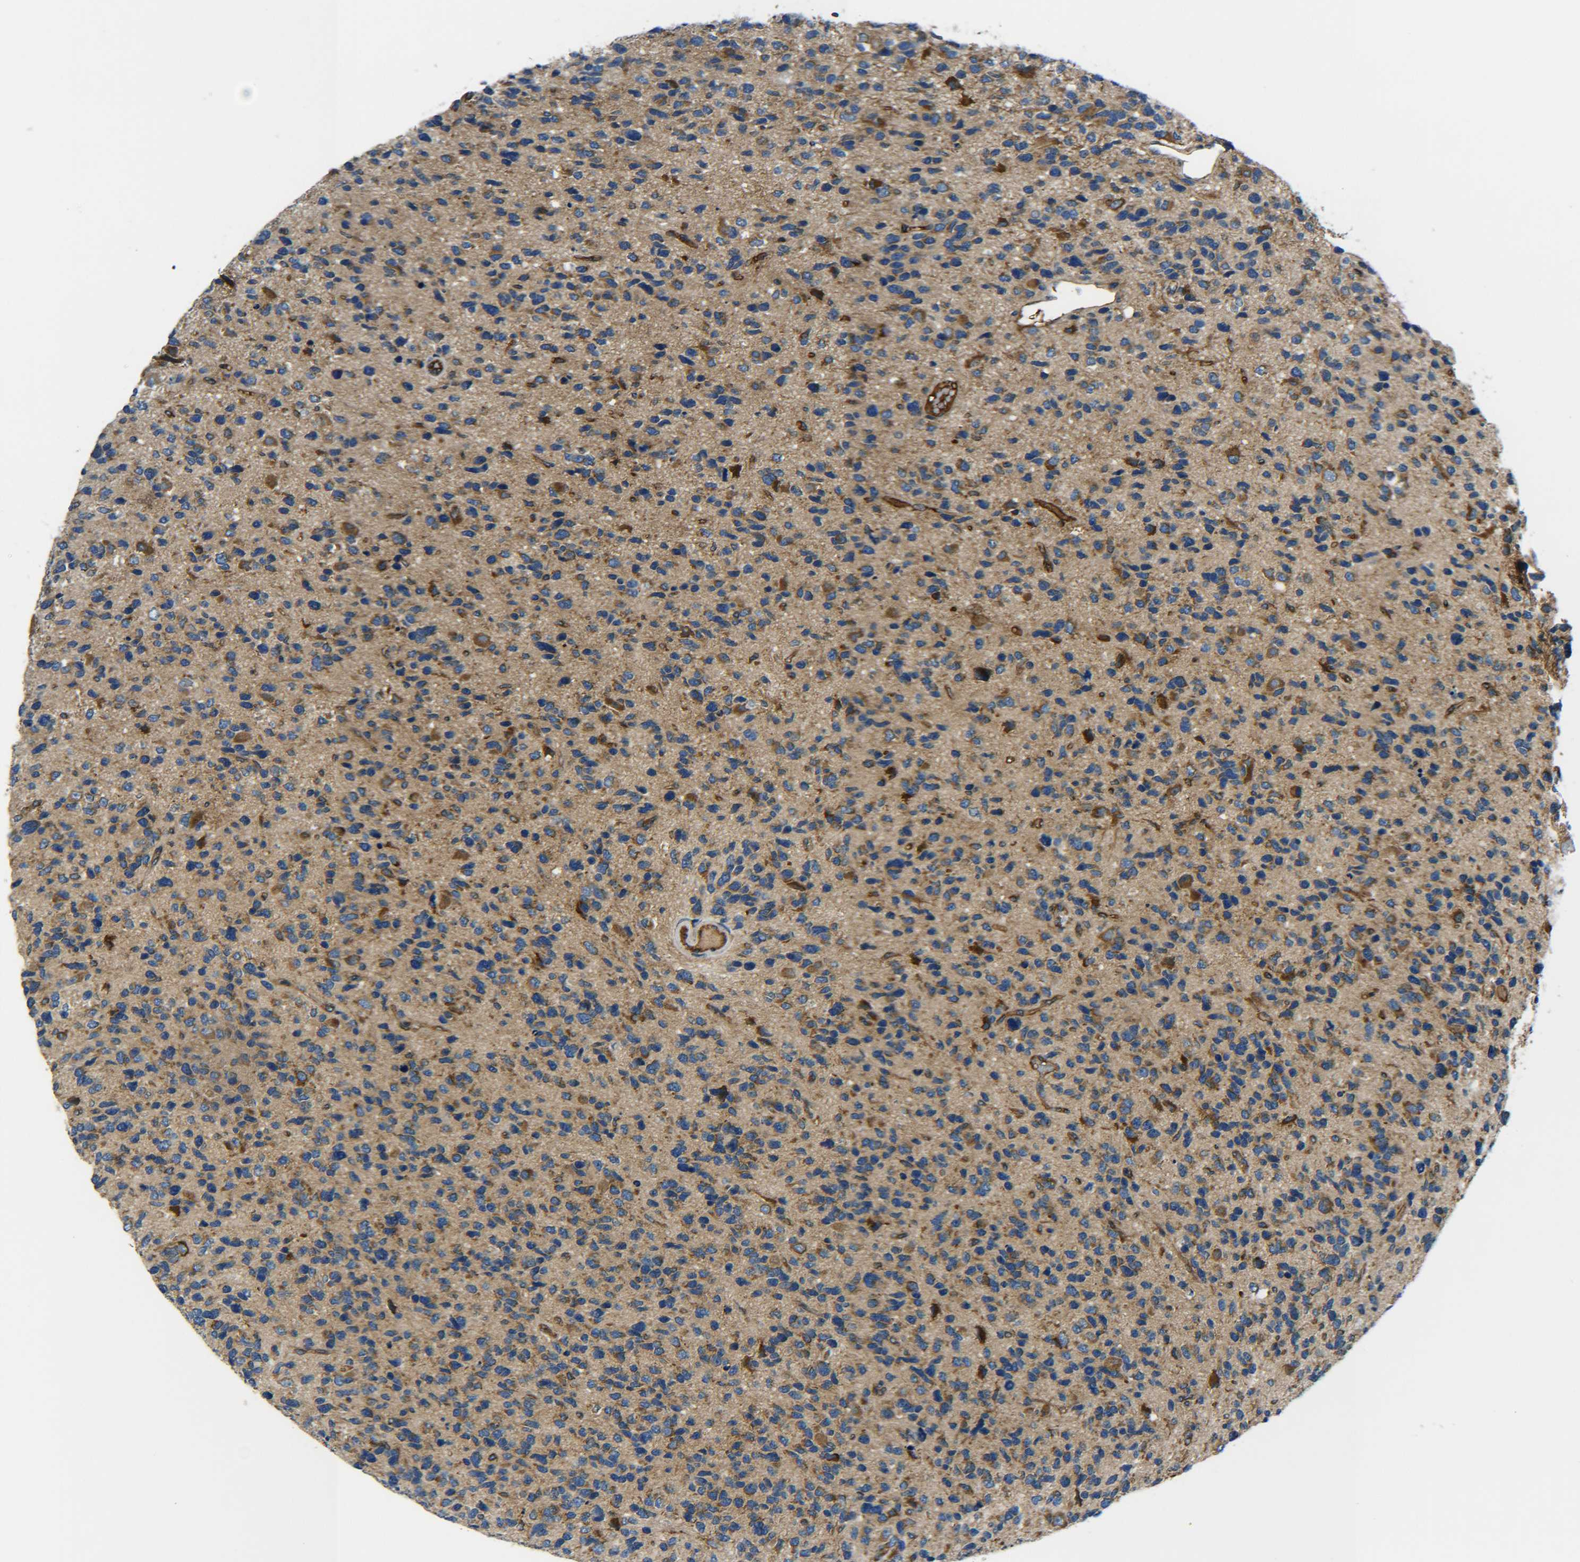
{"staining": {"intensity": "strong", "quantity": "<25%", "location": "cytoplasmic/membranous"}, "tissue": "glioma", "cell_type": "Tumor cells", "image_type": "cancer", "snomed": [{"axis": "morphology", "description": "Glioma, malignant, High grade"}, {"axis": "topography", "description": "Brain"}], "caption": "Human glioma stained for a protein (brown) shows strong cytoplasmic/membranous positive expression in approximately <25% of tumor cells.", "gene": "PREB", "patient": {"sex": "female", "age": 58}}